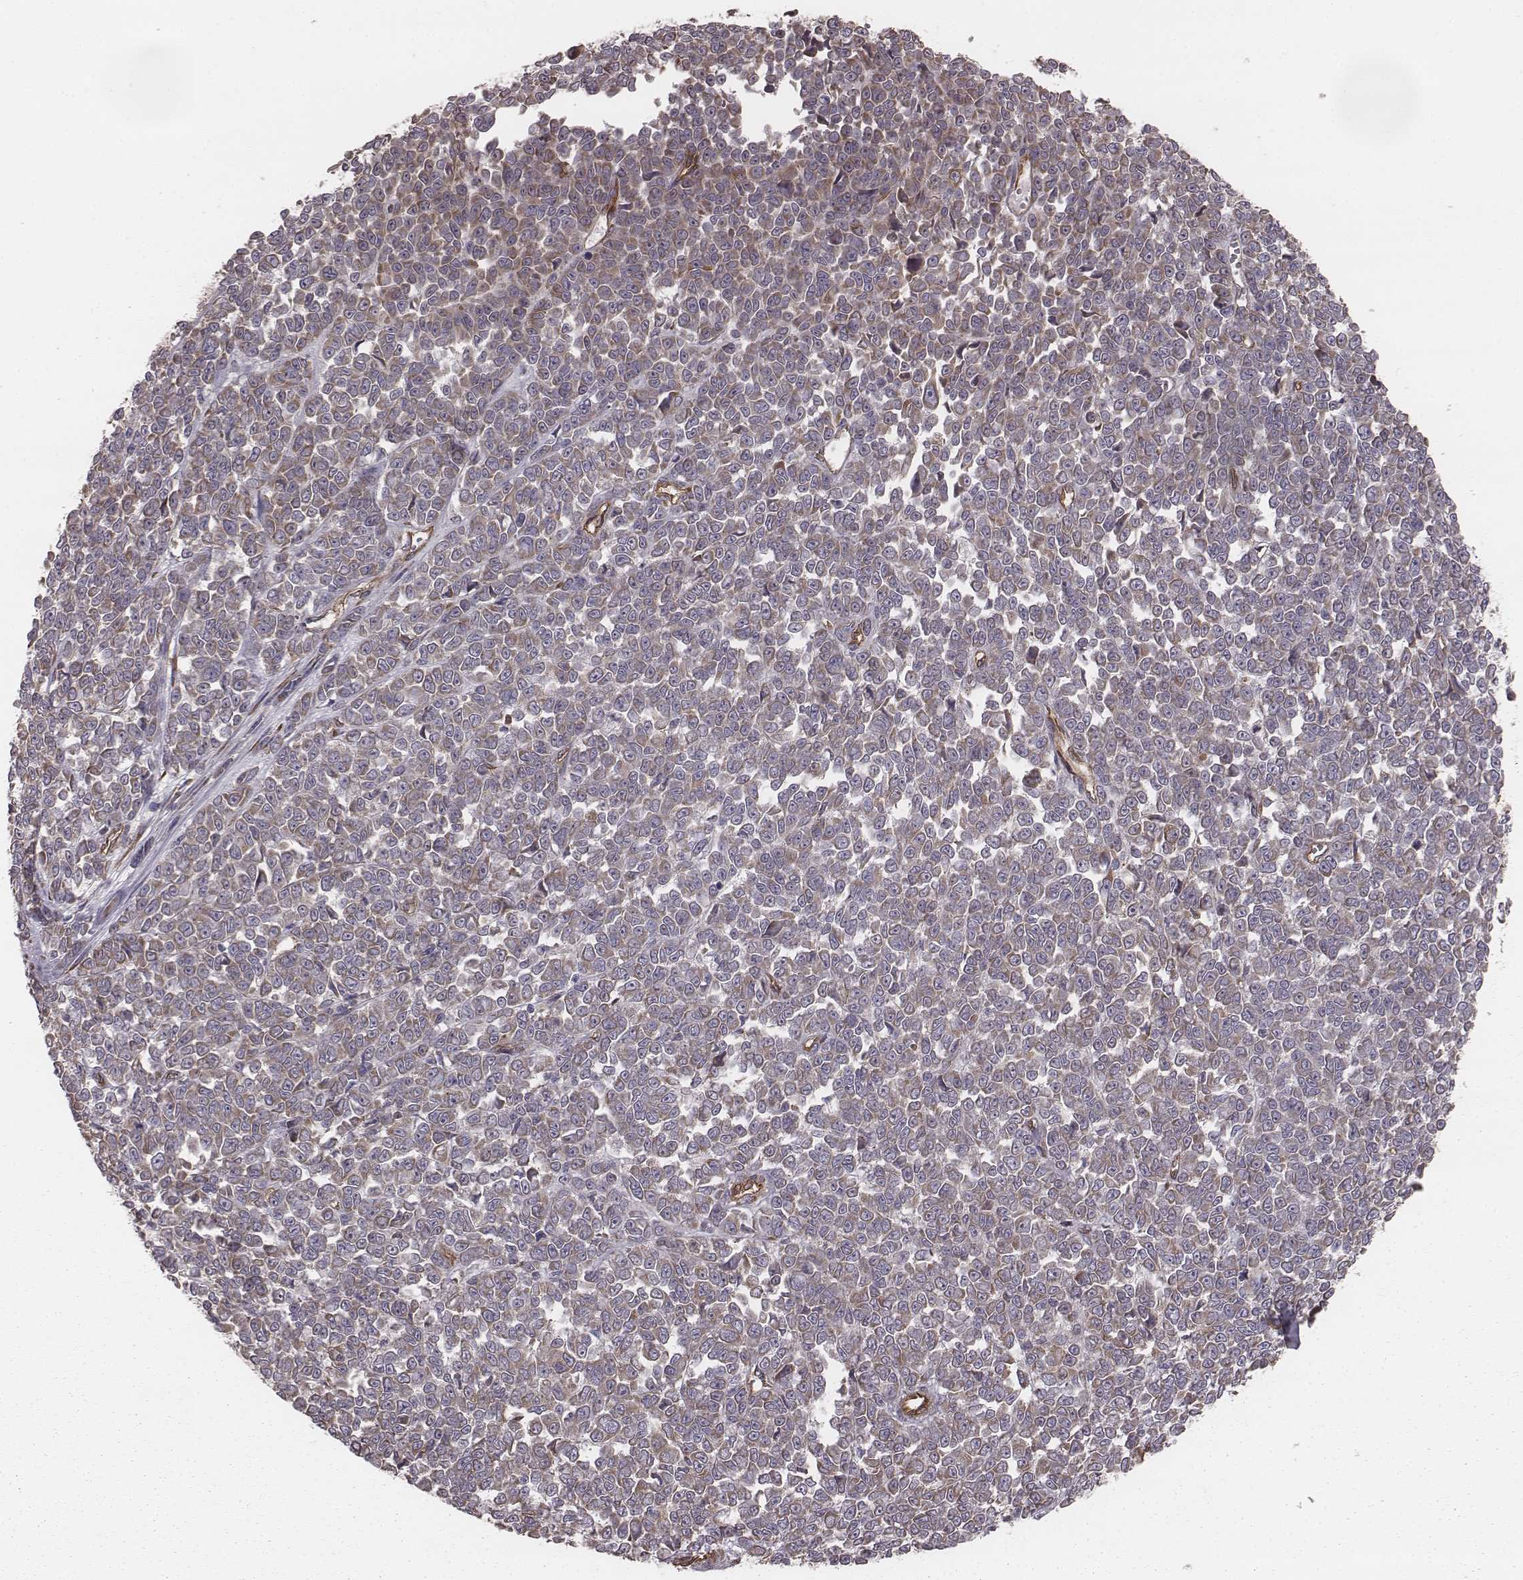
{"staining": {"intensity": "weak", "quantity": "<25%", "location": "cytoplasmic/membranous"}, "tissue": "melanoma", "cell_type": "Tumor cells", "image_type": "cancer", "snomed": [{"axis": "morphology", "description": "Malignant melanoma, NOS"}, {"axis": "topography", "description": "Skin"}], "caption": "IHC histopathology image of human malignant melanoma stained for a protein (brown), which exhibits no expression in tumor cells. (DAB (3,3'-diaminobenzidine) immunohistochemistry, high magnification).", "gene": "PALMD", "patient": {"sex": "female", "age": 95}}